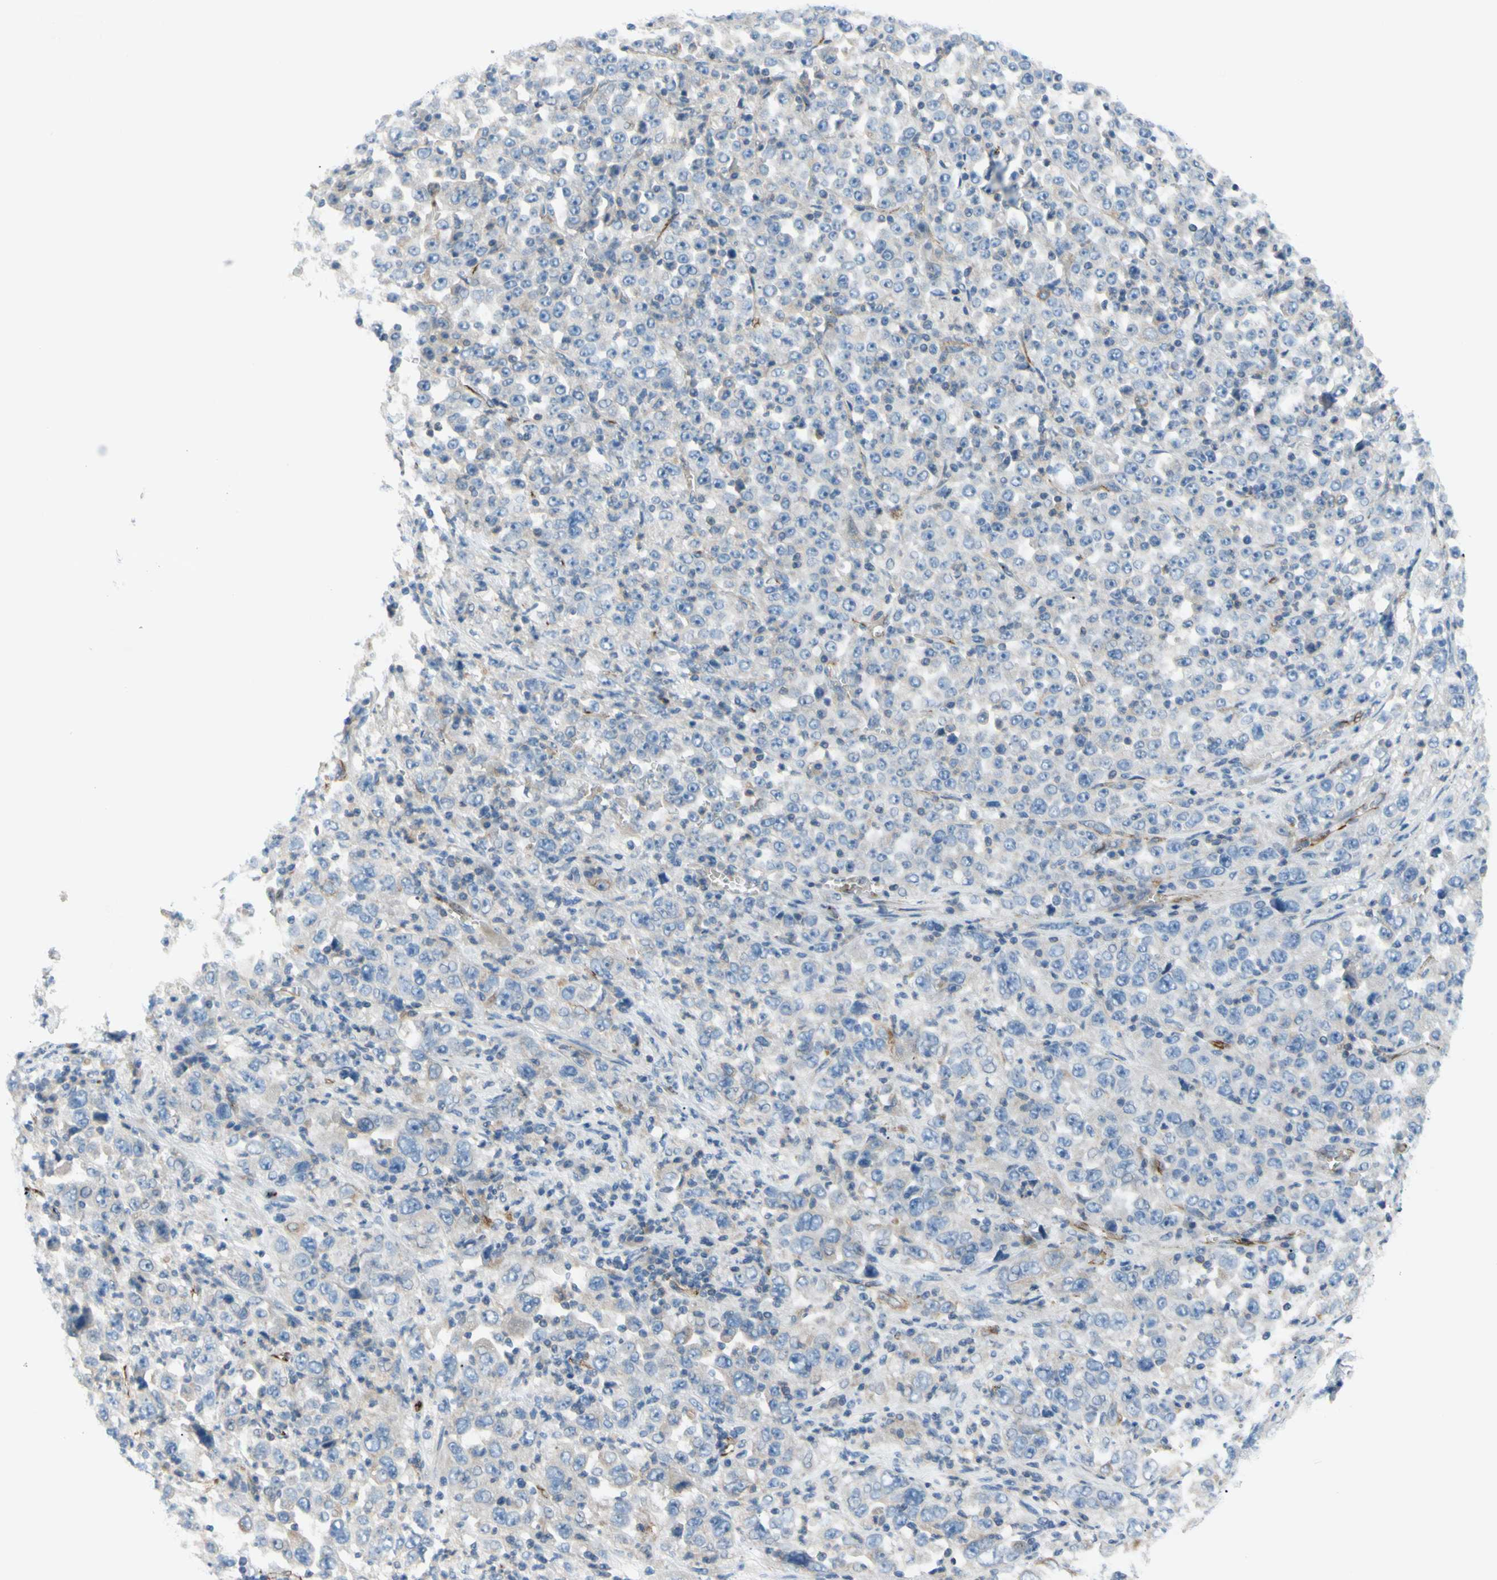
{"staining": {"intensity": "weak", "quantity": "<25%", "location": "cytoplasmic/membranous"}, "tissue": "stomach cancer", "cell_type": "Tumor cells", "image_type": "cancer", "snomed": [{"axis": "morphology", "description": "Normal tissue, NOS"}, {"axis": "morphology", "description": "Adenocarcinoma, NOS"}, {"axis": "topography", "description": "Stomach, upper"}, {"axis": "topography", "description": "Stomach"}], "caption": "Tumor cells are negative for protein expression in human adenocarcinoma (stomach). (IHC, brightfield microscopy, high magnification).", "gene": "PRRG2", "patient": {"sex": "male", "age": 59}}